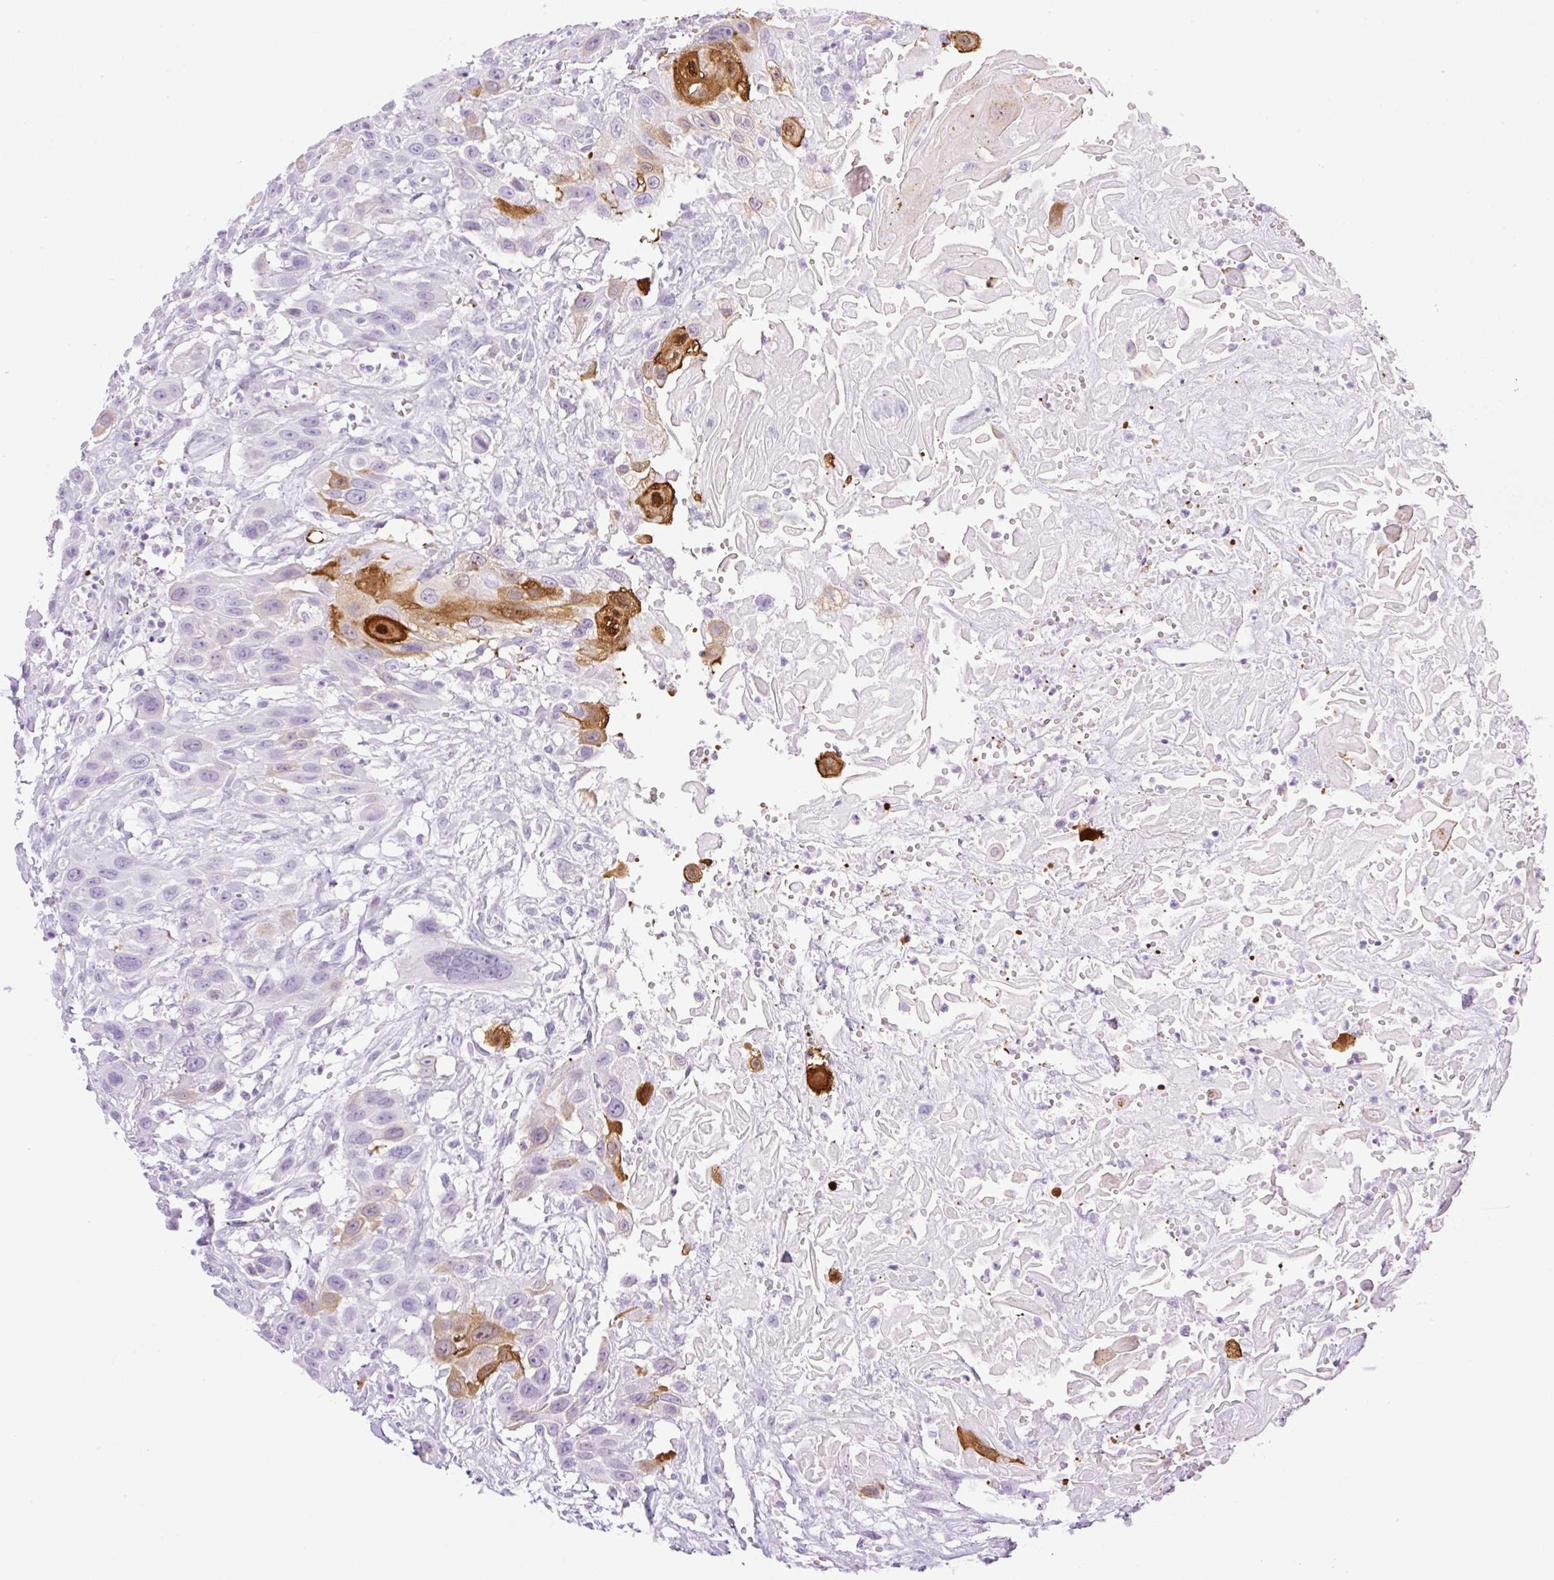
{"staining": {"intensity": "strong", "quantity": "<25%", "location": "cytoplasmic/membranous,nuclear"}, "tissue": "head and neck cancer", "cell_type": "Tumor cells", "image_type": "cancer", "snomed": [{"axis": "morphology", "description": "Squamous cell carcinoma, NOS"}, {"axis": "topography", "description": "Head-Neck"}], "caption": "The micrograph displays staining of squamous cell carcinoma (head and neck), revealing strong cytoplasmic/membranous and nuclear protein expression (brown color) within tumor cells.", "gene": "SPRR4", "patient": {"sex": "male", "age": 81}}